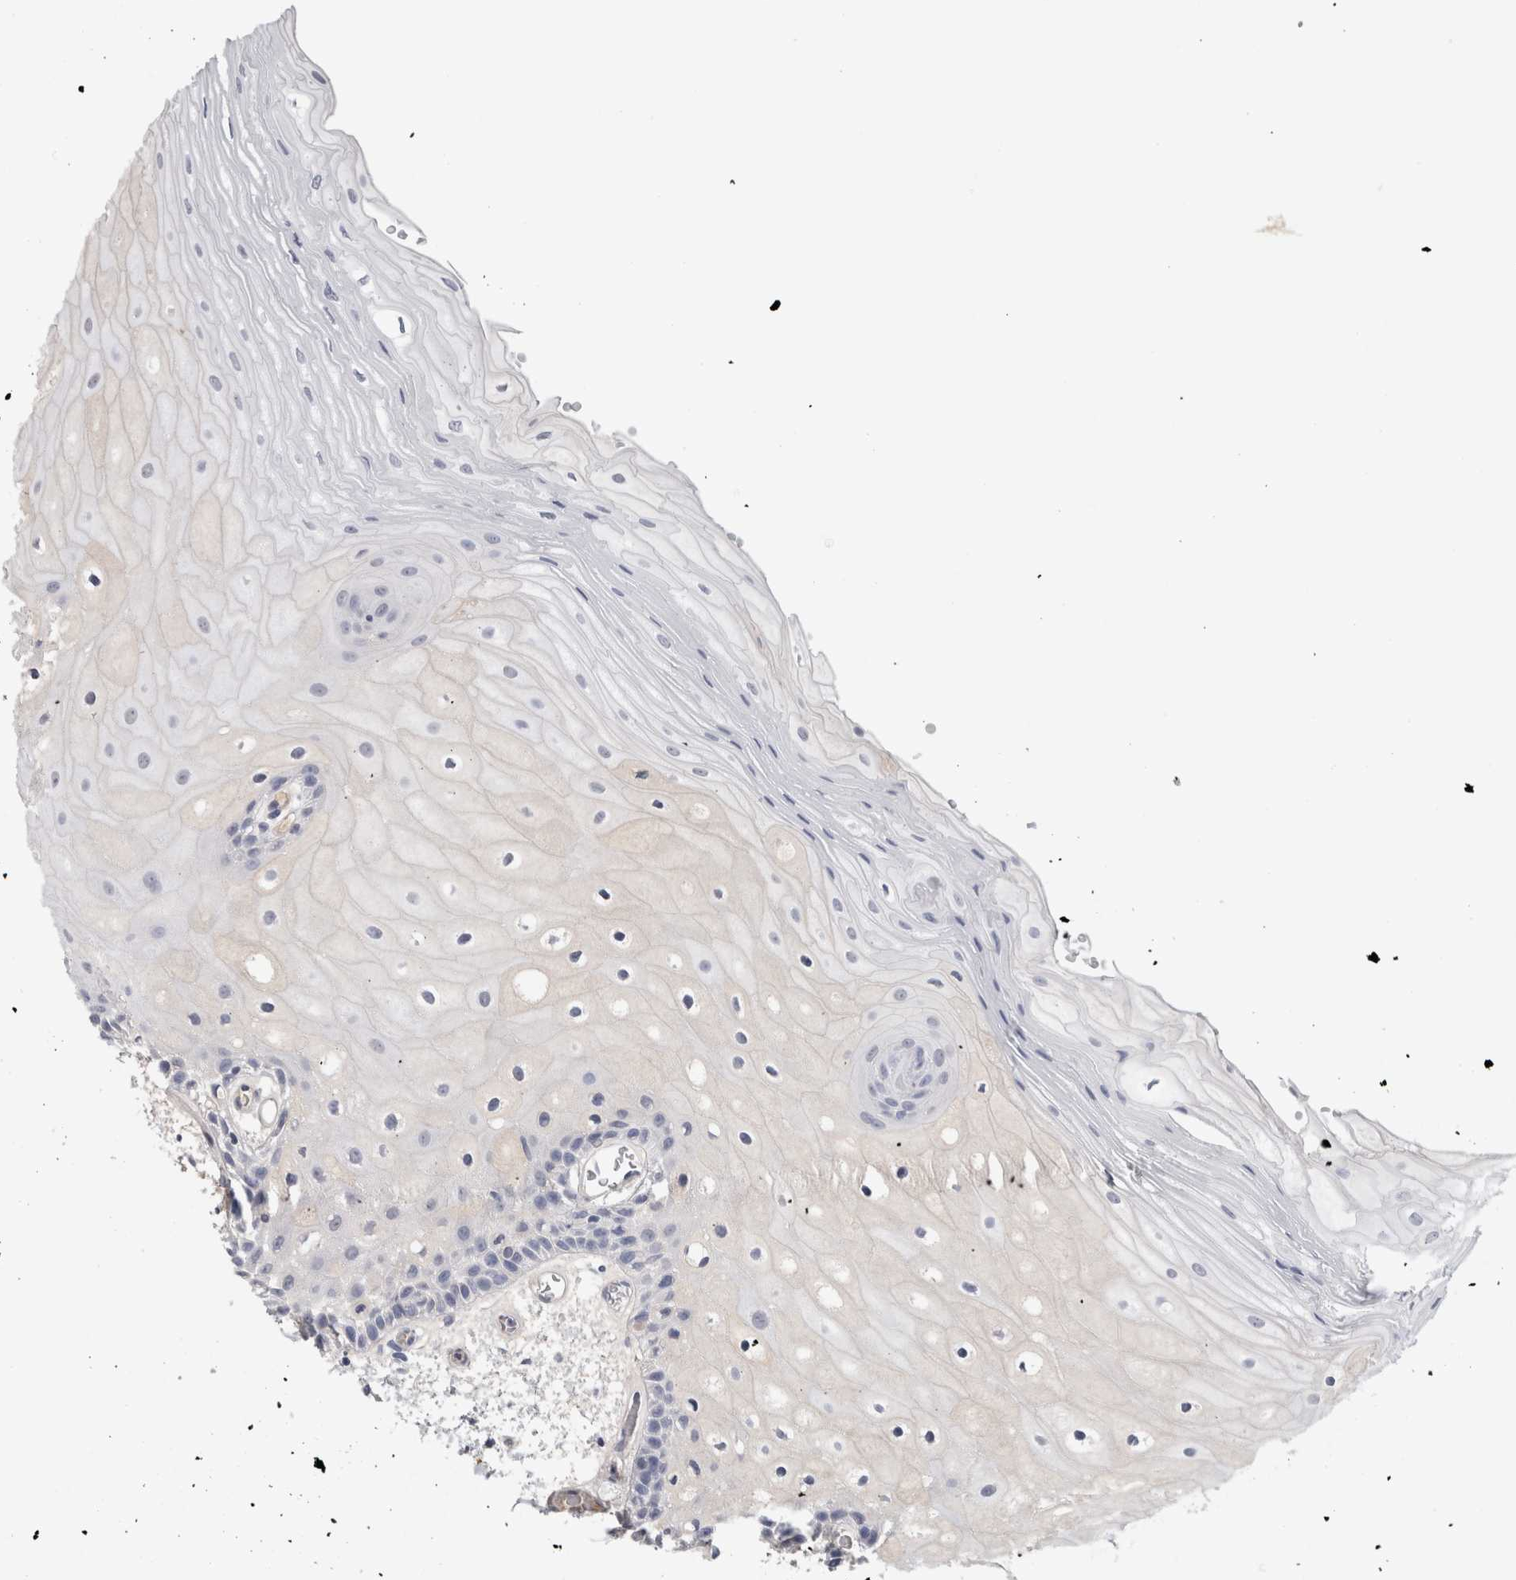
{"staining": {"intensity": "negative", "quantity": "none", "location": "none"}, "tissue": "oral mucosa", "cell_type": "Squamous epithelial cells", "image_type": "normal", "snomed": [{"axis": "morphology", "description": "Normal tissue, NOS"}, {"axis": "topography", "description": "Oral tissue"}], "caption": "Immunohistochemistry histopathology image of unremarkable oral mucosa: oral mucosa stained with DAB (3,3'-diaminobenzidine) reveals no significant protein expression in squamous epithelial cells.", "gene": "FABP4", "patient": {"sex": "male", "age": 52}}